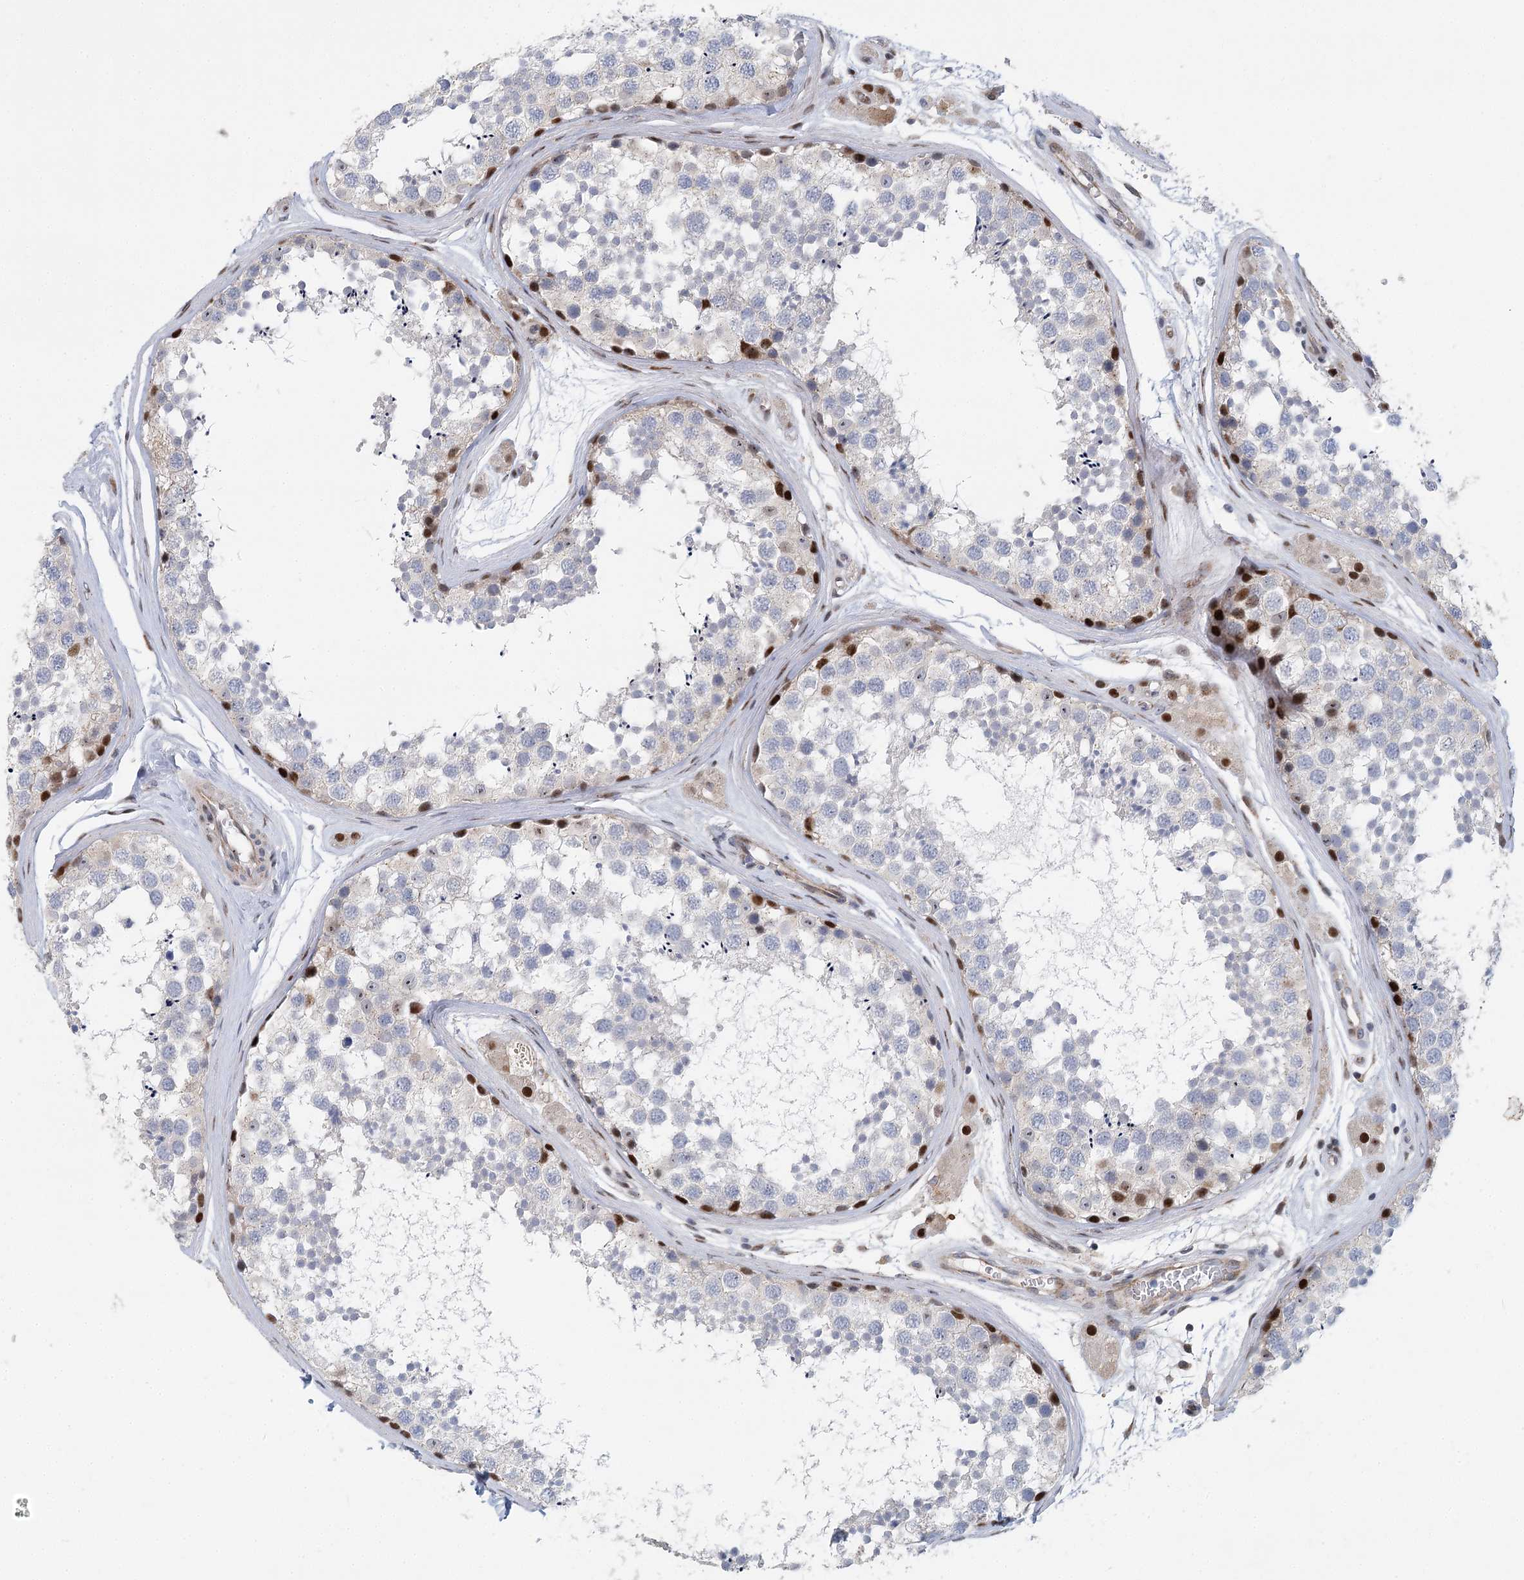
{"staining": {"intensity": "moderate", "quantity": "<25%", "location": "nuclear"}, "tissue": "testis", "cell_type": "Cells in seminiferous ducts", "image_type": "normal", "snomed": [{"axis": "morphology", "description": "Normal tissue, NOS"}, {"axis": "topography", "description": "Testis"}], "caption": "Cells in seminiferous ducts show low levels of moderate nuclear expression in about <25% of cells in benign testis. (DAB IHC, brown staining for protein, blue staining for nuclei).", "gene": "CAMTA1", "patient": {"sex": "male", "age": 56}}